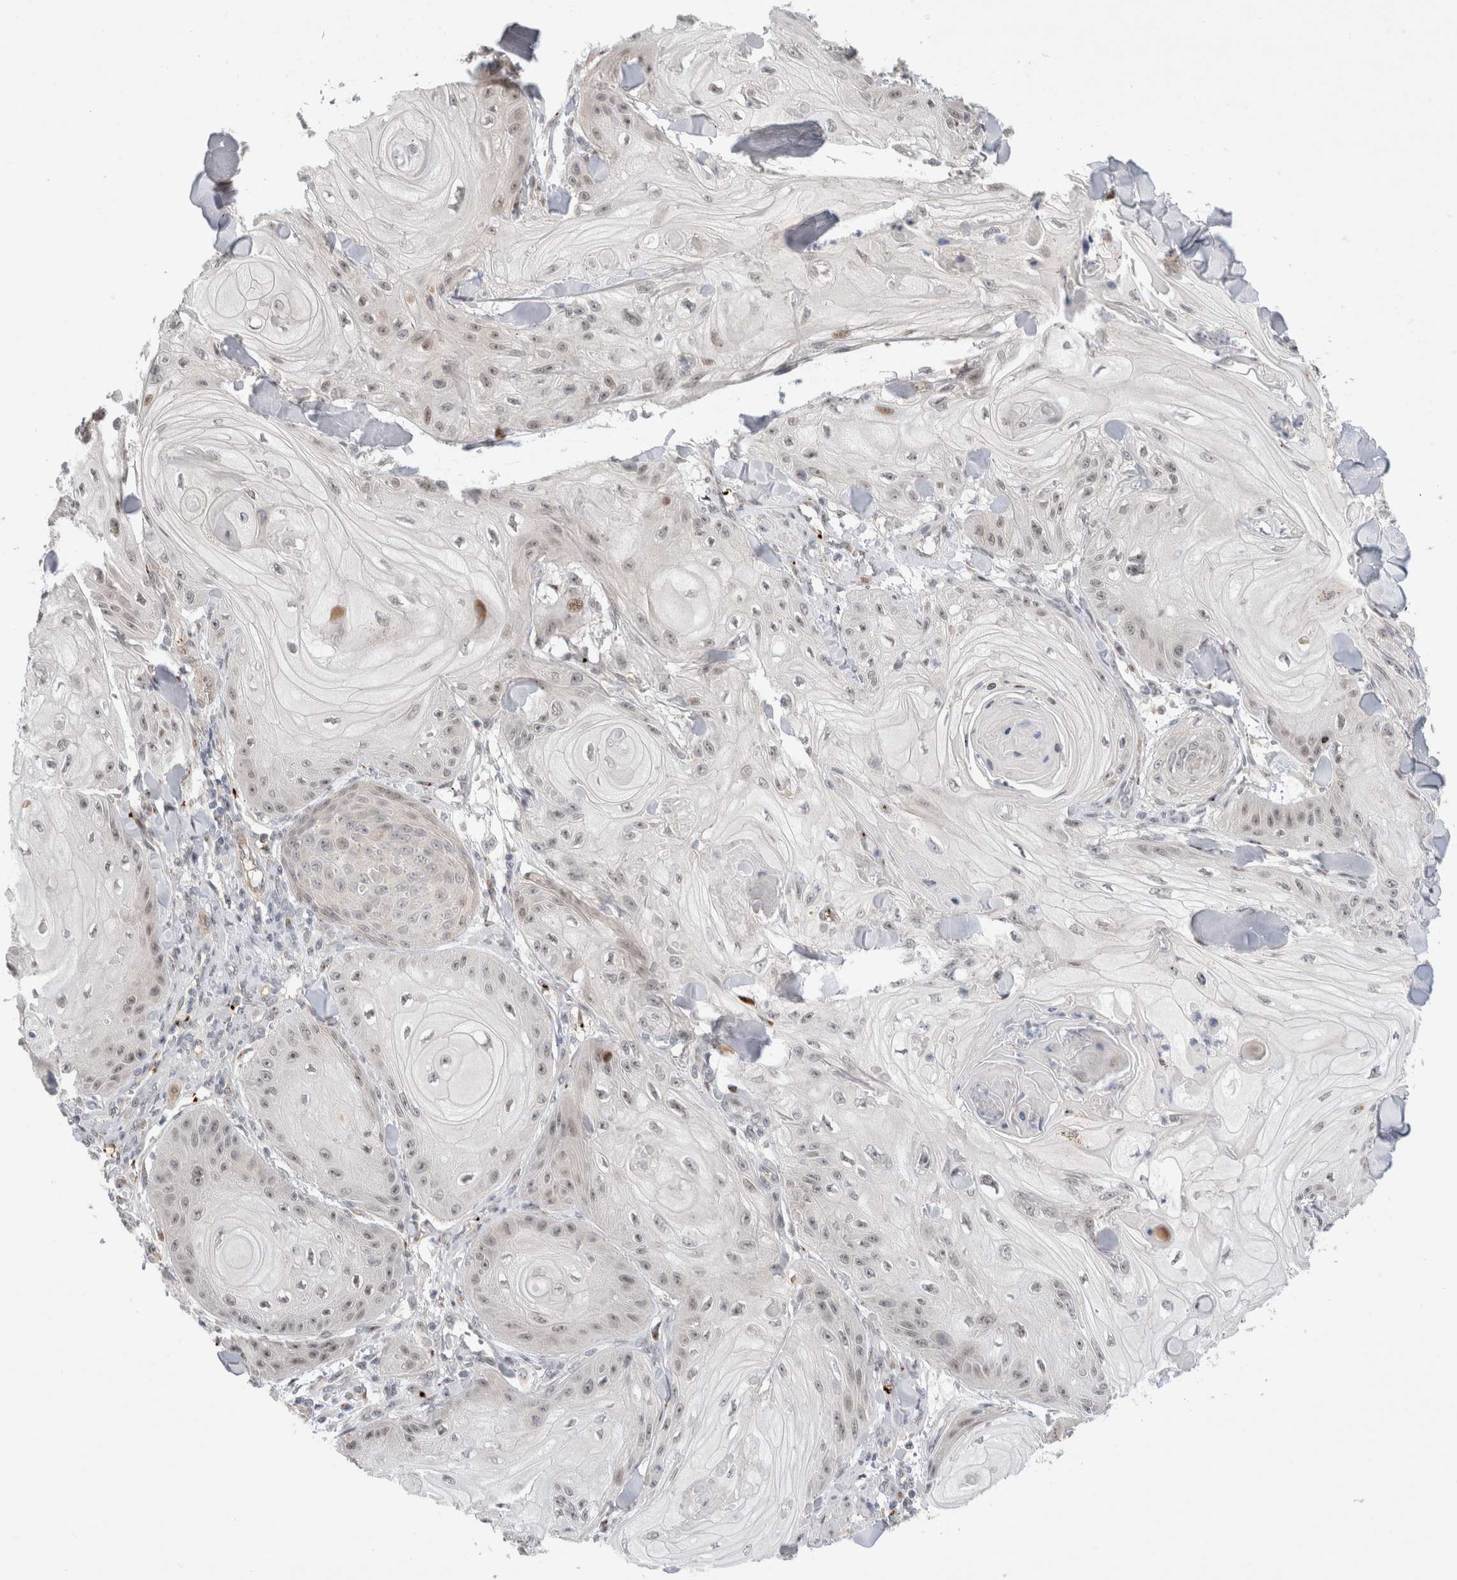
{"staining": {"intensity": "weak", "quantity": "<25%", "location": "nuclear"}, "tissue": "skin cancer", "cell_type": "Tumor cells", "image_type": "cancer", "snomed": [{"axis": "morphology", "description": "Squamous cell carcinoma, NOS"}, {"axis": "topography", "description": "Skin"}], "caption": "Photomicrograph shows no protein staining in tumor cells of squamous cell carcinoma (skin) tissue.", "gene": "VPS28", "patient": {"sex": "male", "age": 74}}